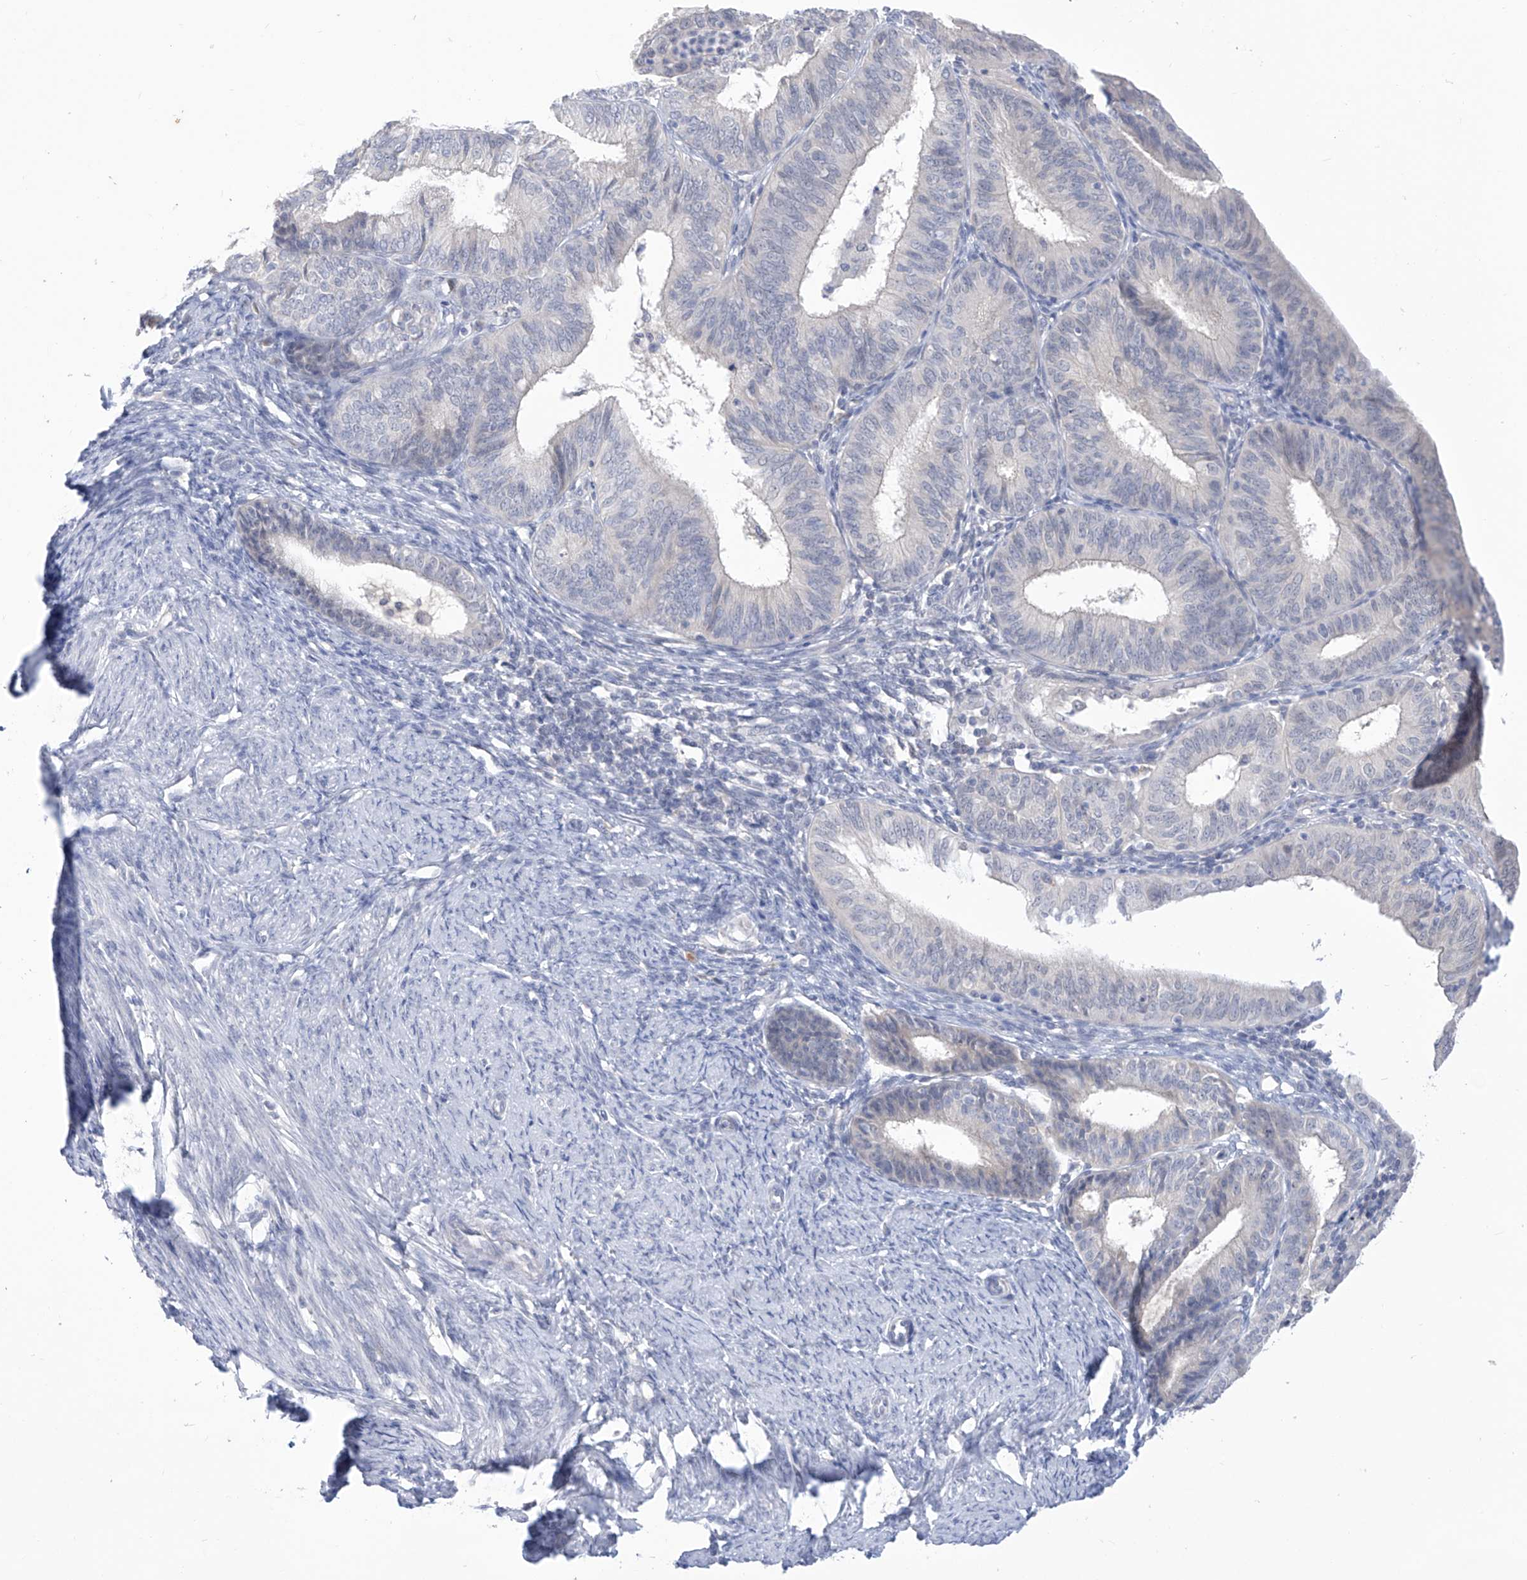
{"staining": {"intensity": "negative", "quantity": "none", "location": "none"}, "tissue": "endometrial cancer", "cell_type": "Tumor cells", "image_type": "cancer", "snomed": [{"axis": "morphology", "description": "Adenocarcinoma, NOS"}, {"axis": "topography", "description": "Endometrium"}], "caption": "The histopathology image shows no staining of tumor cells in endometrial cancer.", "gene": "IBA57", "patient": {"sex": "female", "age": 51}}